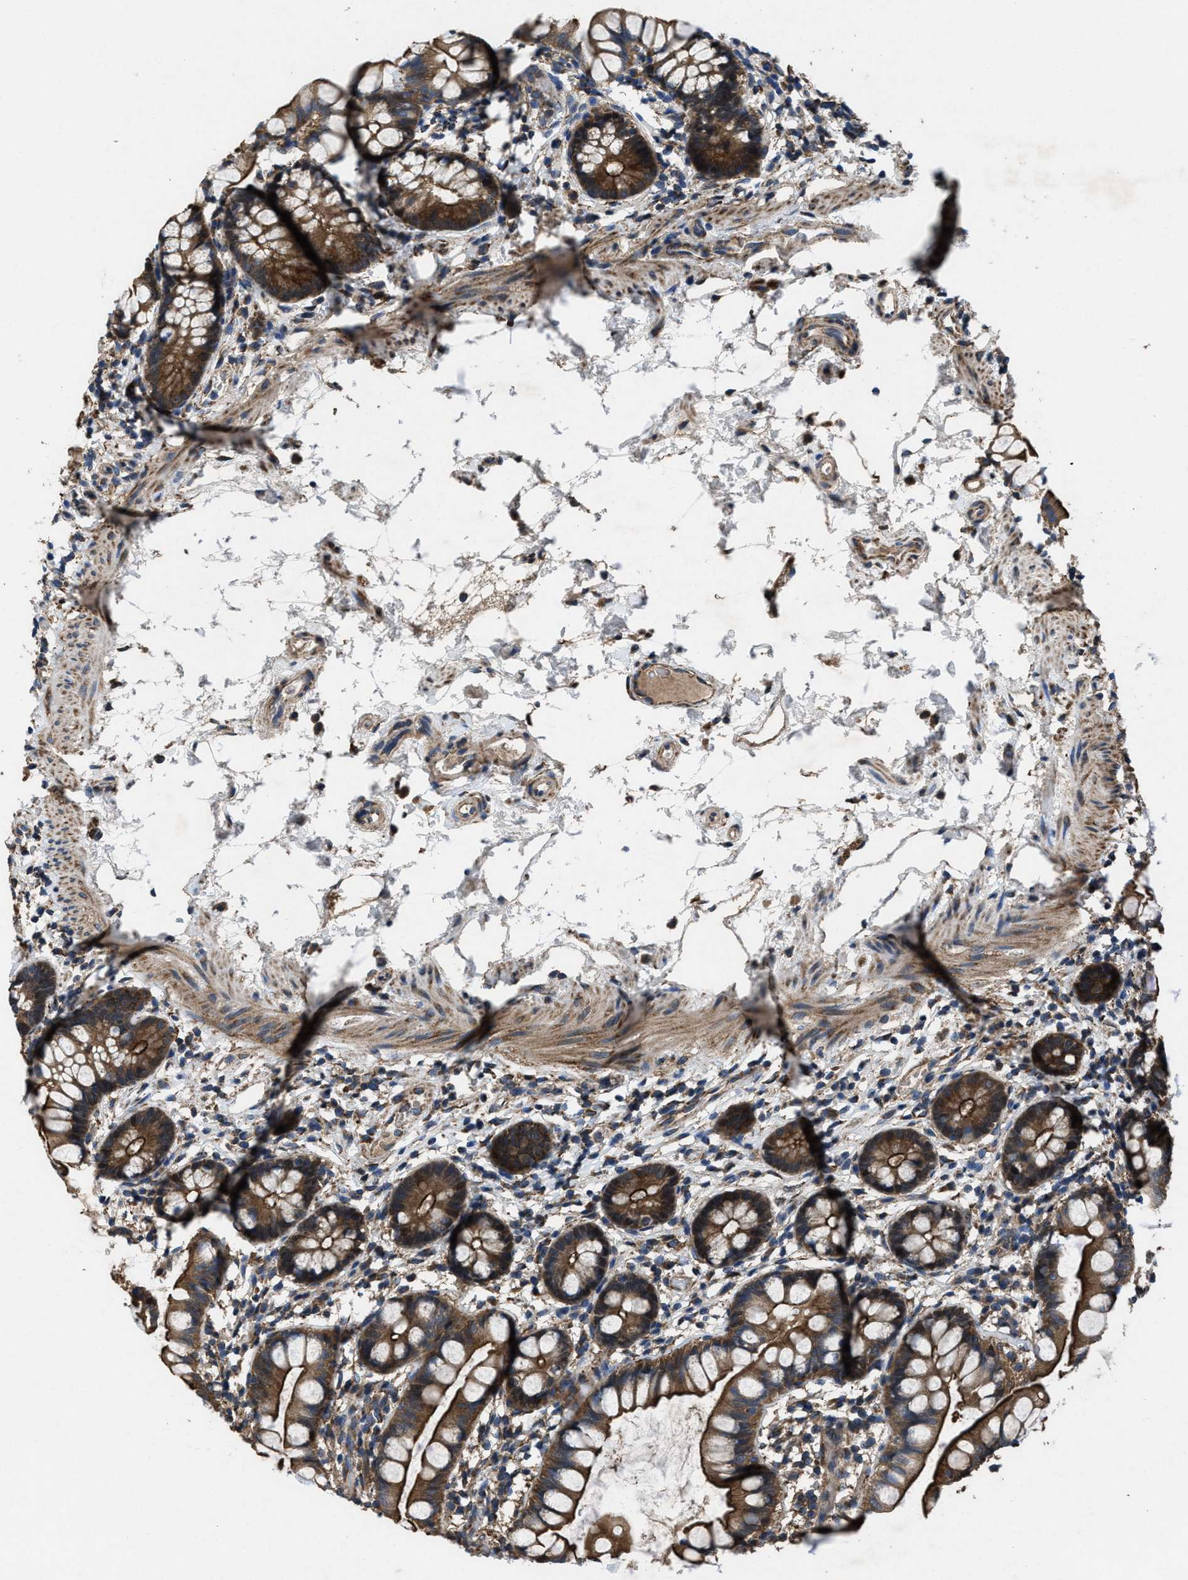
{"staining": {"intensity": "strong", "quantity": ">75%", "location": "cytoplasmic/membranous"}, "tissue": "small intestine", "cell_type": "Glandular cells", "image_type": "normal", "snomed": [{"axis": "morphology", "description": "Normal tissue, NOS"}, {"axis": "topography", "description": "Small intestine"}], "caption": "This is a micrograph of IHC staining of benign small intestine, which shows strong staining in the cytoplasmic/membranous of glandular cells.", "gene": "PDP1", "patient": {"sex": "female", "age": 84}}